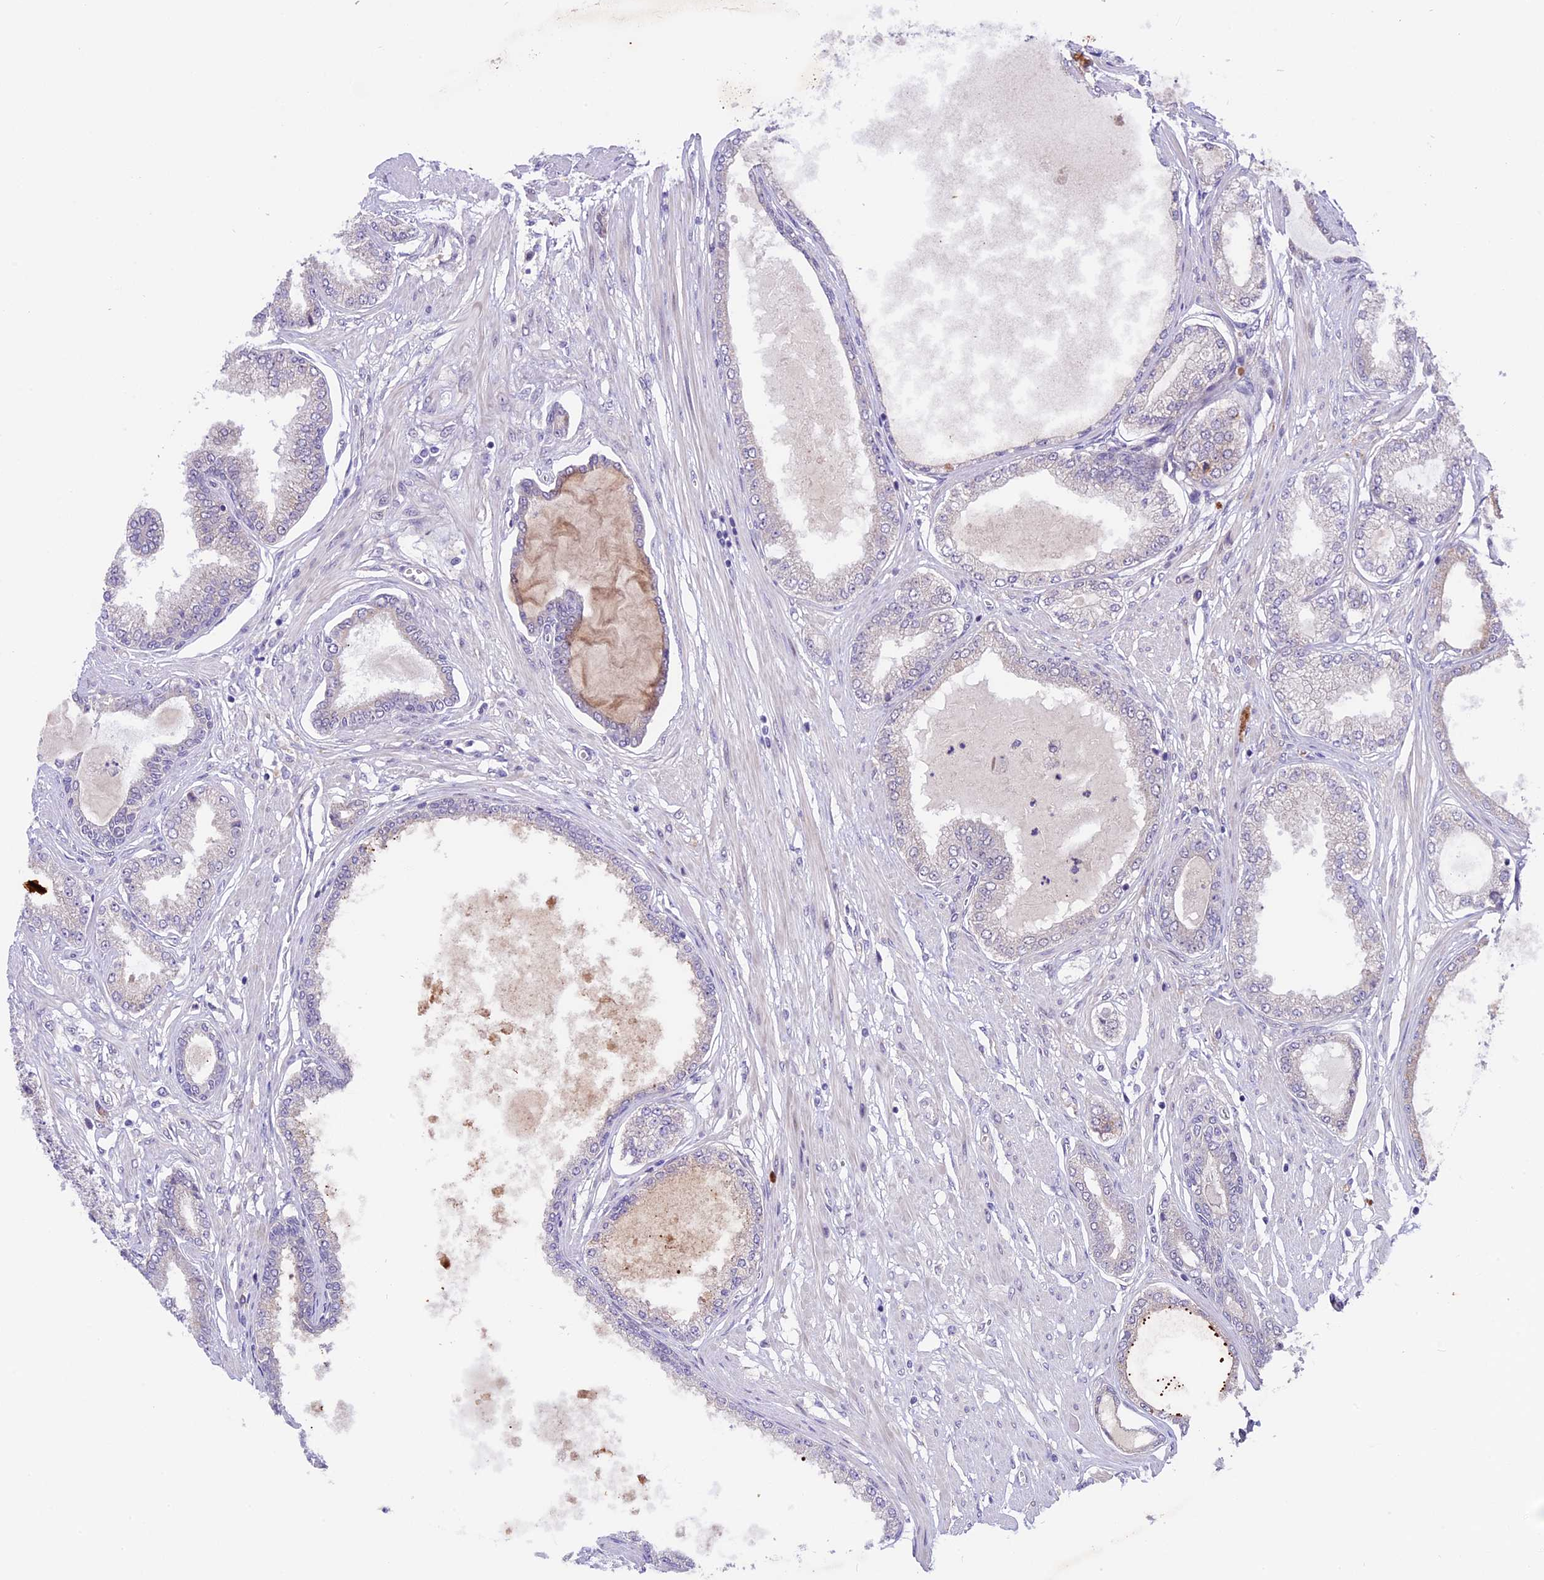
{"staining": {"intensity": "negative", "quantity": "none", "location": "none"}, "tissue": "prostate cancer", "cell_type": "Tumor cells", "image_type": "cancer", "snomed": [{"axis": "morphology", "description": "Adenocarcinoma, Low grade"}, {"axis": "topography", "description": "Prostate"}], "caption": "This is an immunohistochemistry histopathology image of prostate cancer (adenocarcinoma (low-grade)). There is no expression in tumor cells.", "gene": "SPRED1", "patient": {"sex": "male", "age": 63}}